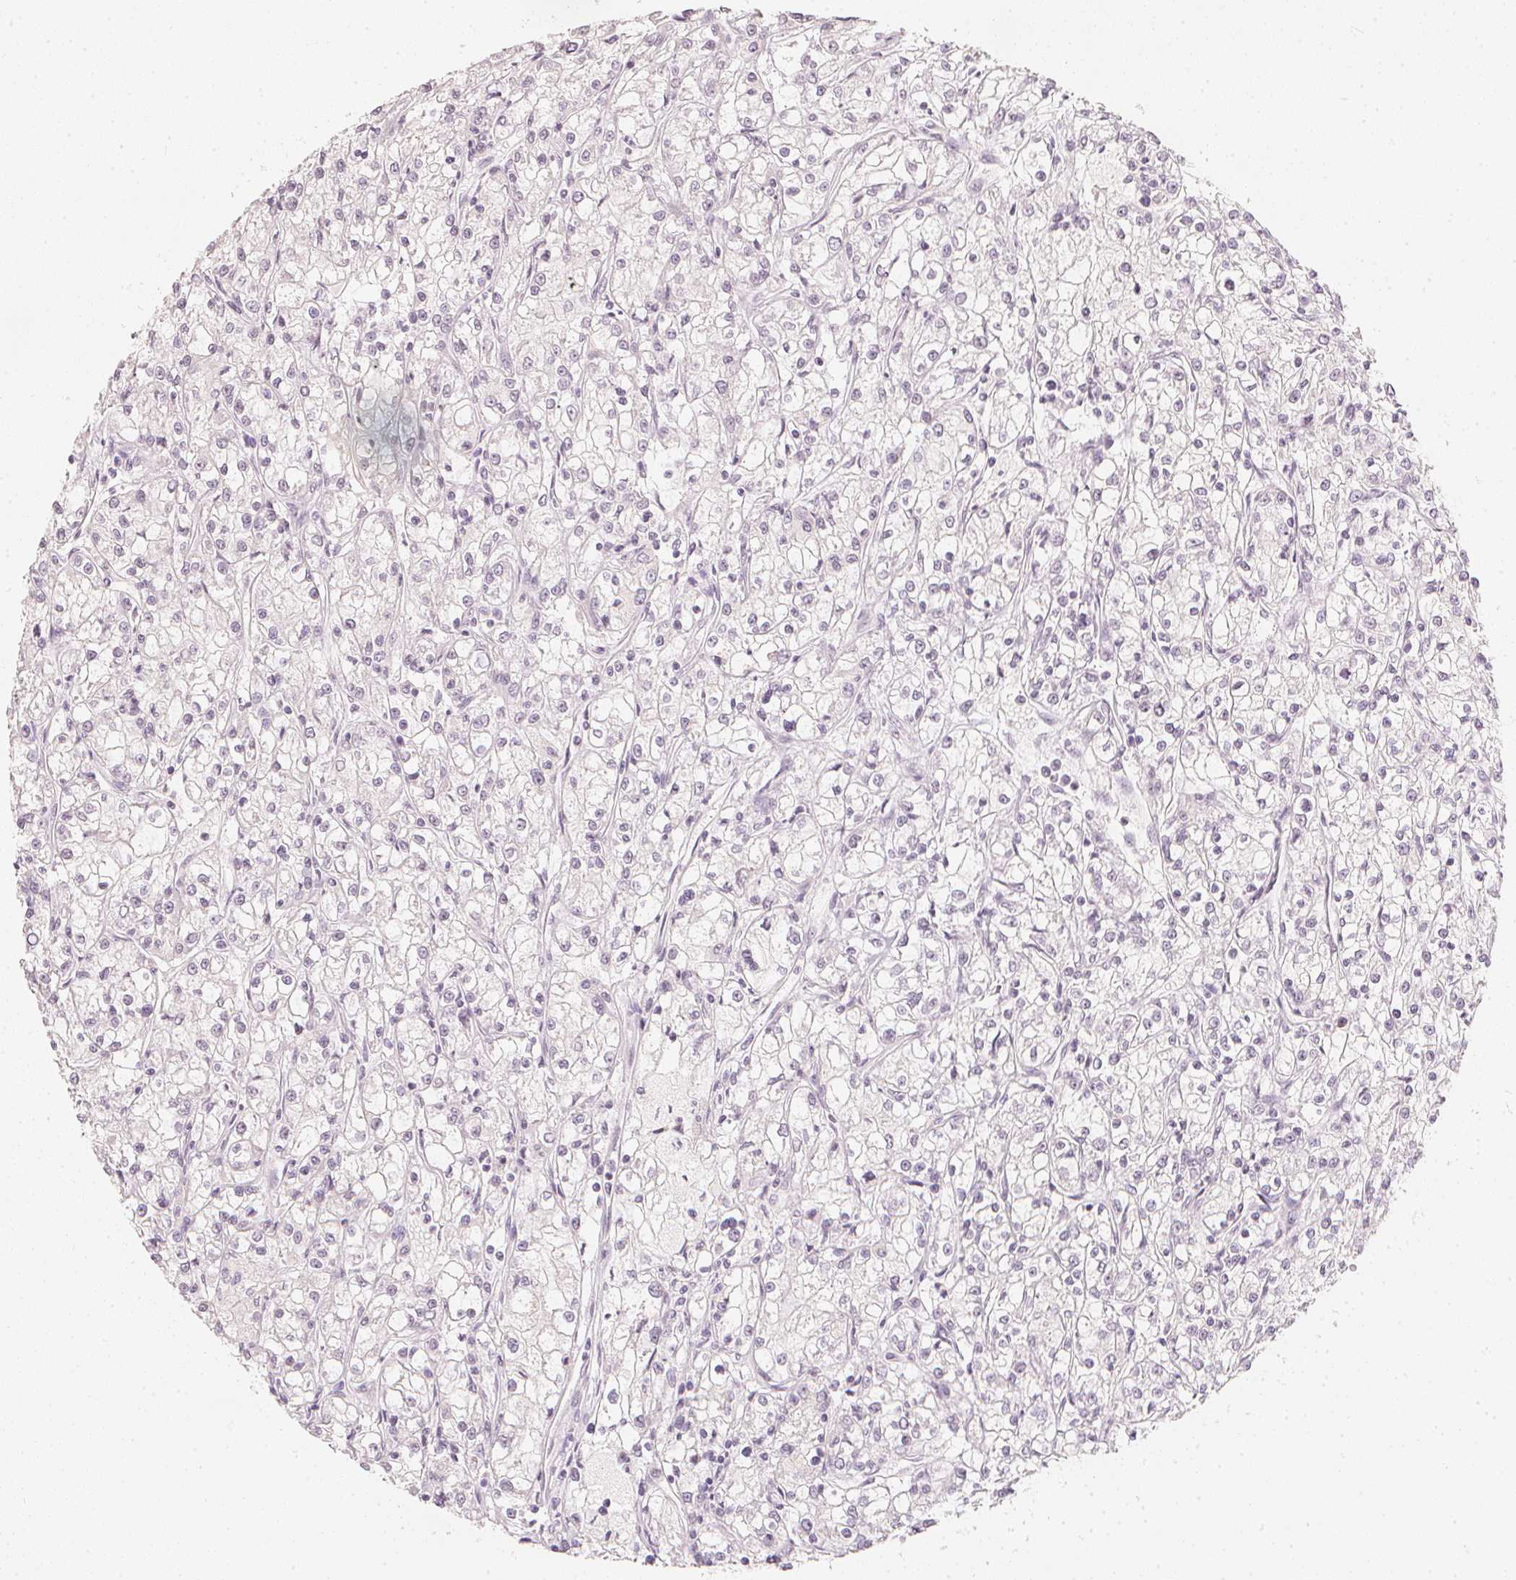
{"staining": {"intensity": "negative", "quantity": "none", "location": "none"}, "tissue": "renal cancer", "cell_type": "Tumor cells", "image_type": "cancer", "snomed": [{"axis": "morphology", "description": "Adenocarcinoma, NOS"}, {"axis": "topography", "description": "Kidney"}], "caption": "DAB (3,3'-diaminobenzidine) immunohistochemical staining of human adenocarcinoma (renal) exhibits no significant staining in tumor cells.", "gene": "CALB1", "patient": {"sex": "female", "age": 59}}